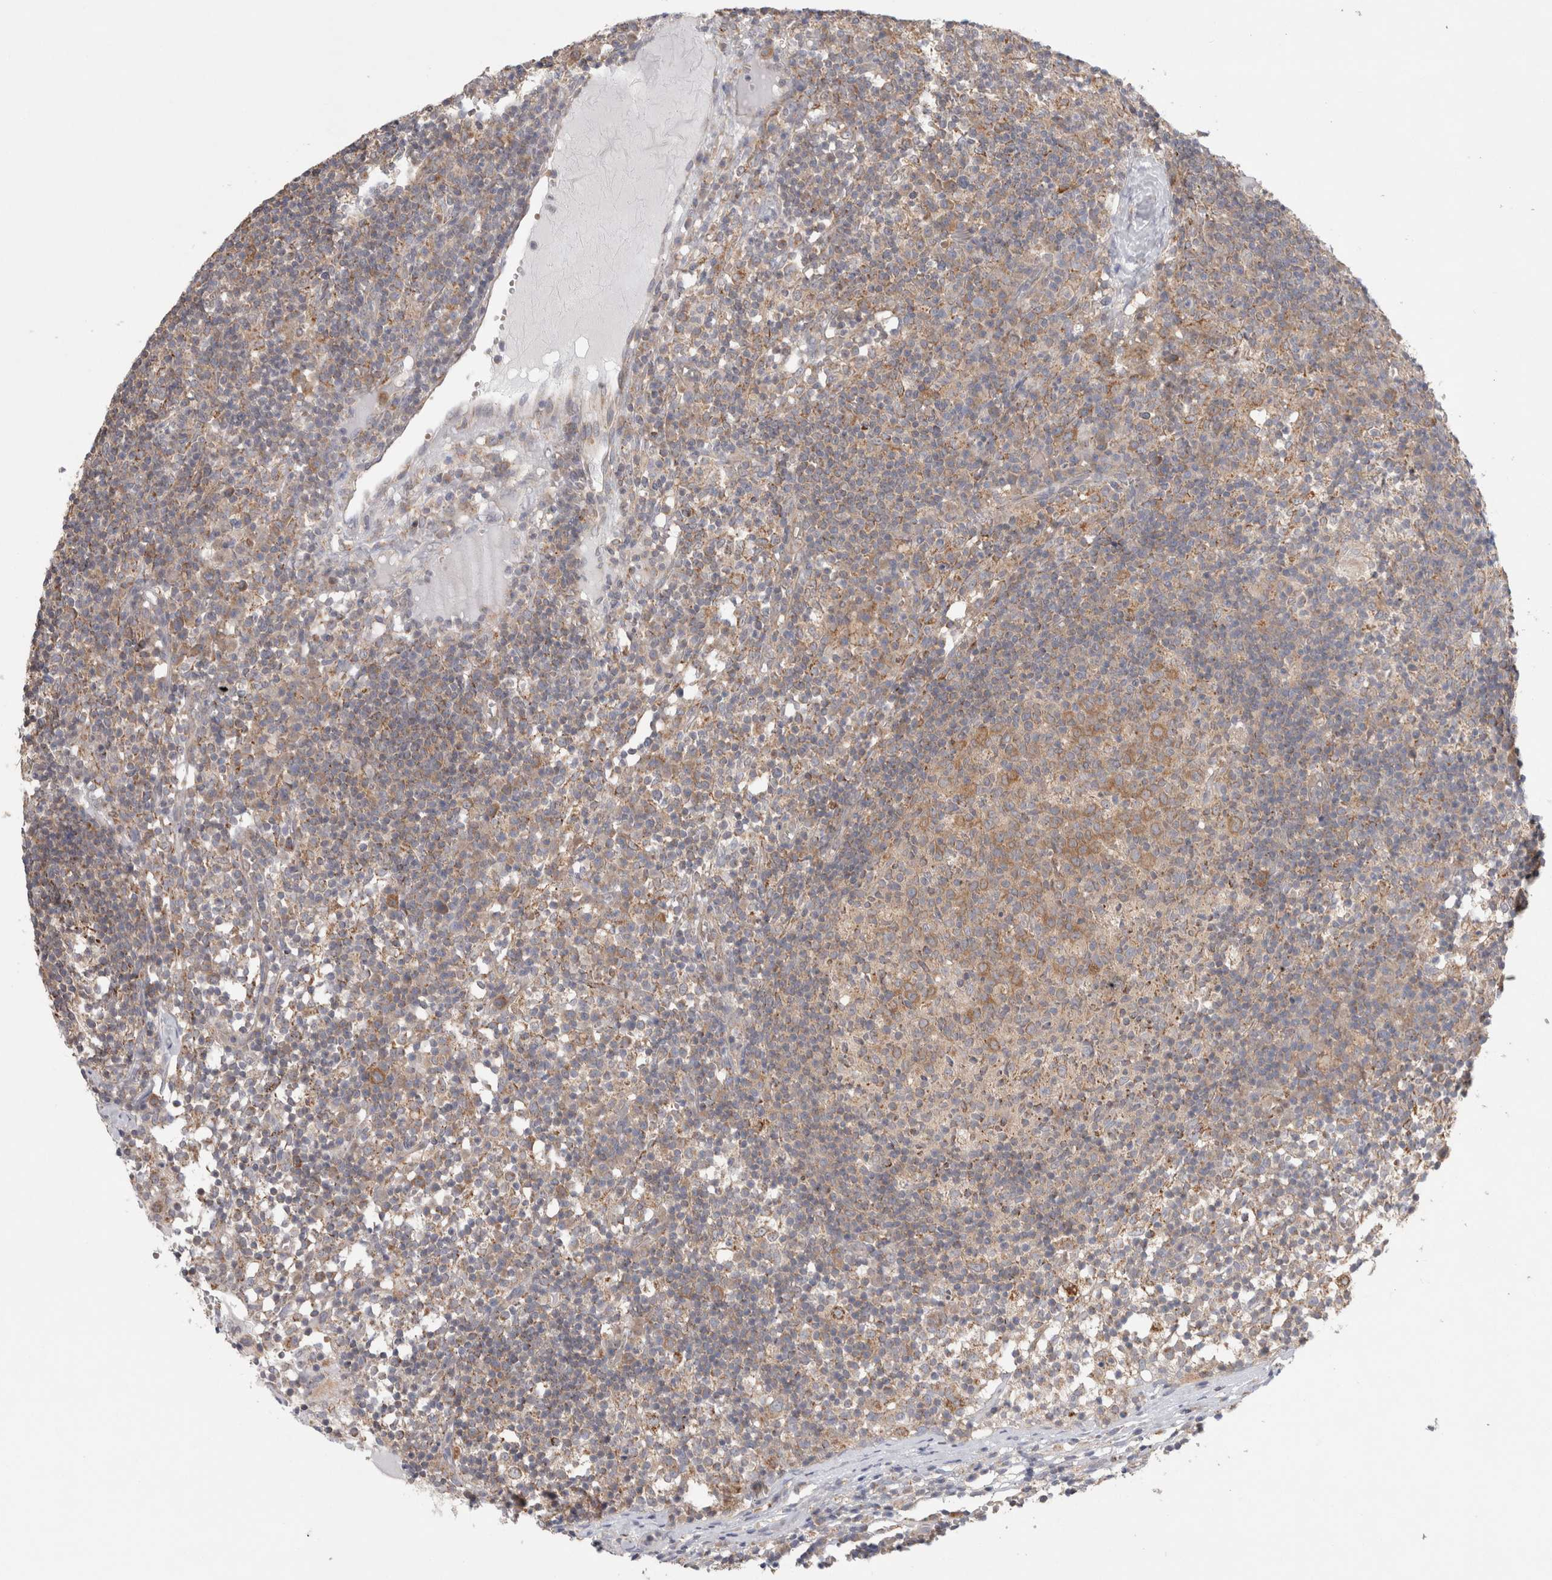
{"staining": {"intensity": "moderate", "quantity": "25%-75%", "location": "cytoplasmic/membranous"}, "tissue": "lymph node", "cell_type": "Germinal center cells", "image_type": "normal", "snomed": [{"axis": "morphology", "description": "Normal tissue, NOS"}, {"axis": "morphology", "description": "Inflammation, NOS"}, {"axis": "topography", "description": "Lymph node"}], "caption": "An IHC micrograph of unremarkable tissue is shown. Protein staining in brown highlights moderate cytoplasmic/membranous positivity in lymph node within germinal center cells.", "gene": "NDOR1", "patient": {"sex": "male", "age": 55}}